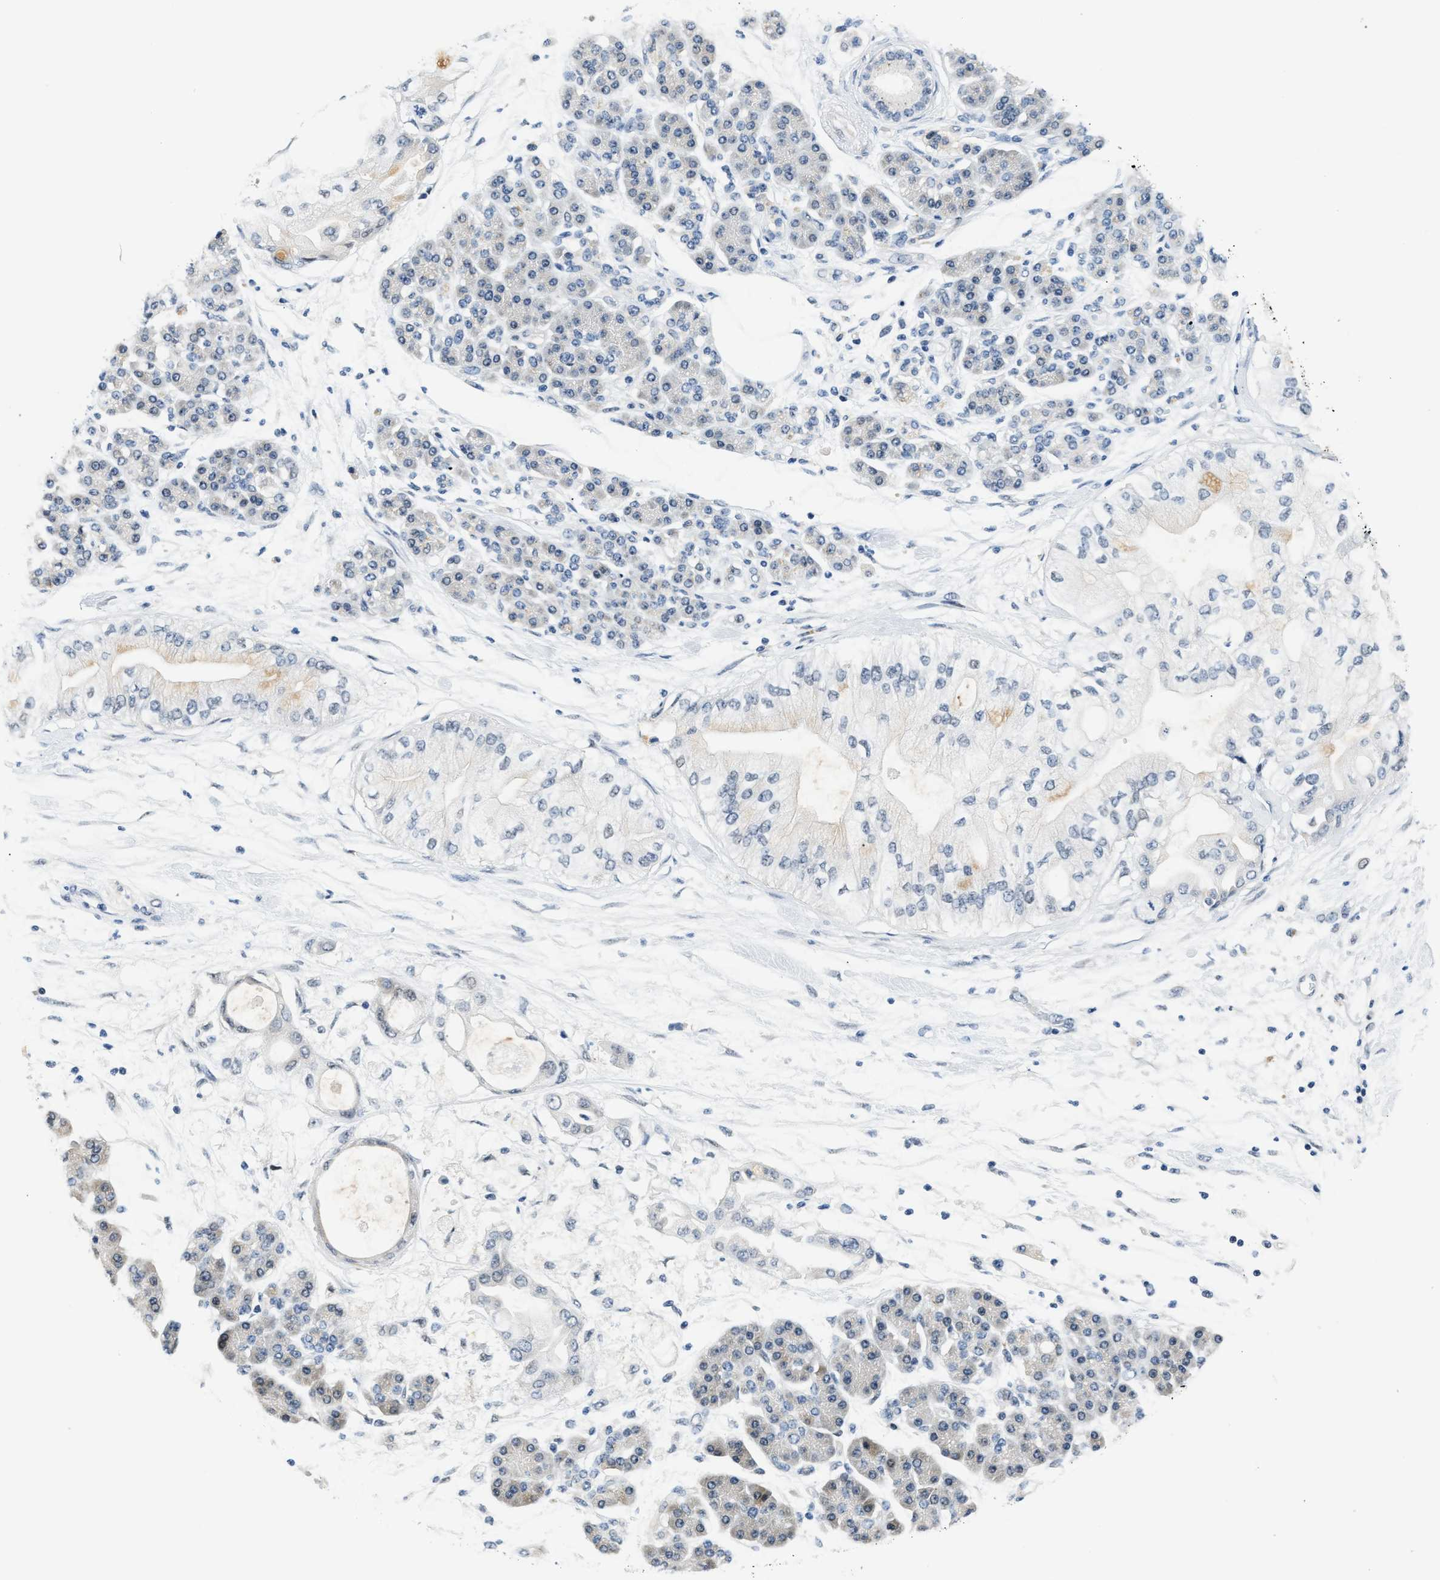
{"staining": {"intensity": "weak", "quantity": "<25%", "location": "cytoplasmic/membranous"}, "tissue": "pancreatic cancer", "cell_type": "Tumor cells", "image_type": "cancer", "snomed": [{"axis": "morphology", "description": "Adenocarcinoma, NOS"}, {"axis": "morphology", "description": "Adenocarcinoma, metastatic, NOS"}, {"axis": "topography", "description": "Lymph node"}, {"axis": "topography", "description": "Pancreas"}, {"axis": "topography", "description": "Duodenum"}], "caption": "This is an immunohistochemistry (IHC) micrograph of metastatic adenocarcinoma (pancreatic). There is no positivity in tumor cells.", "gene": "PPM1H", "patient": {"sex": "female", "age": 64}}